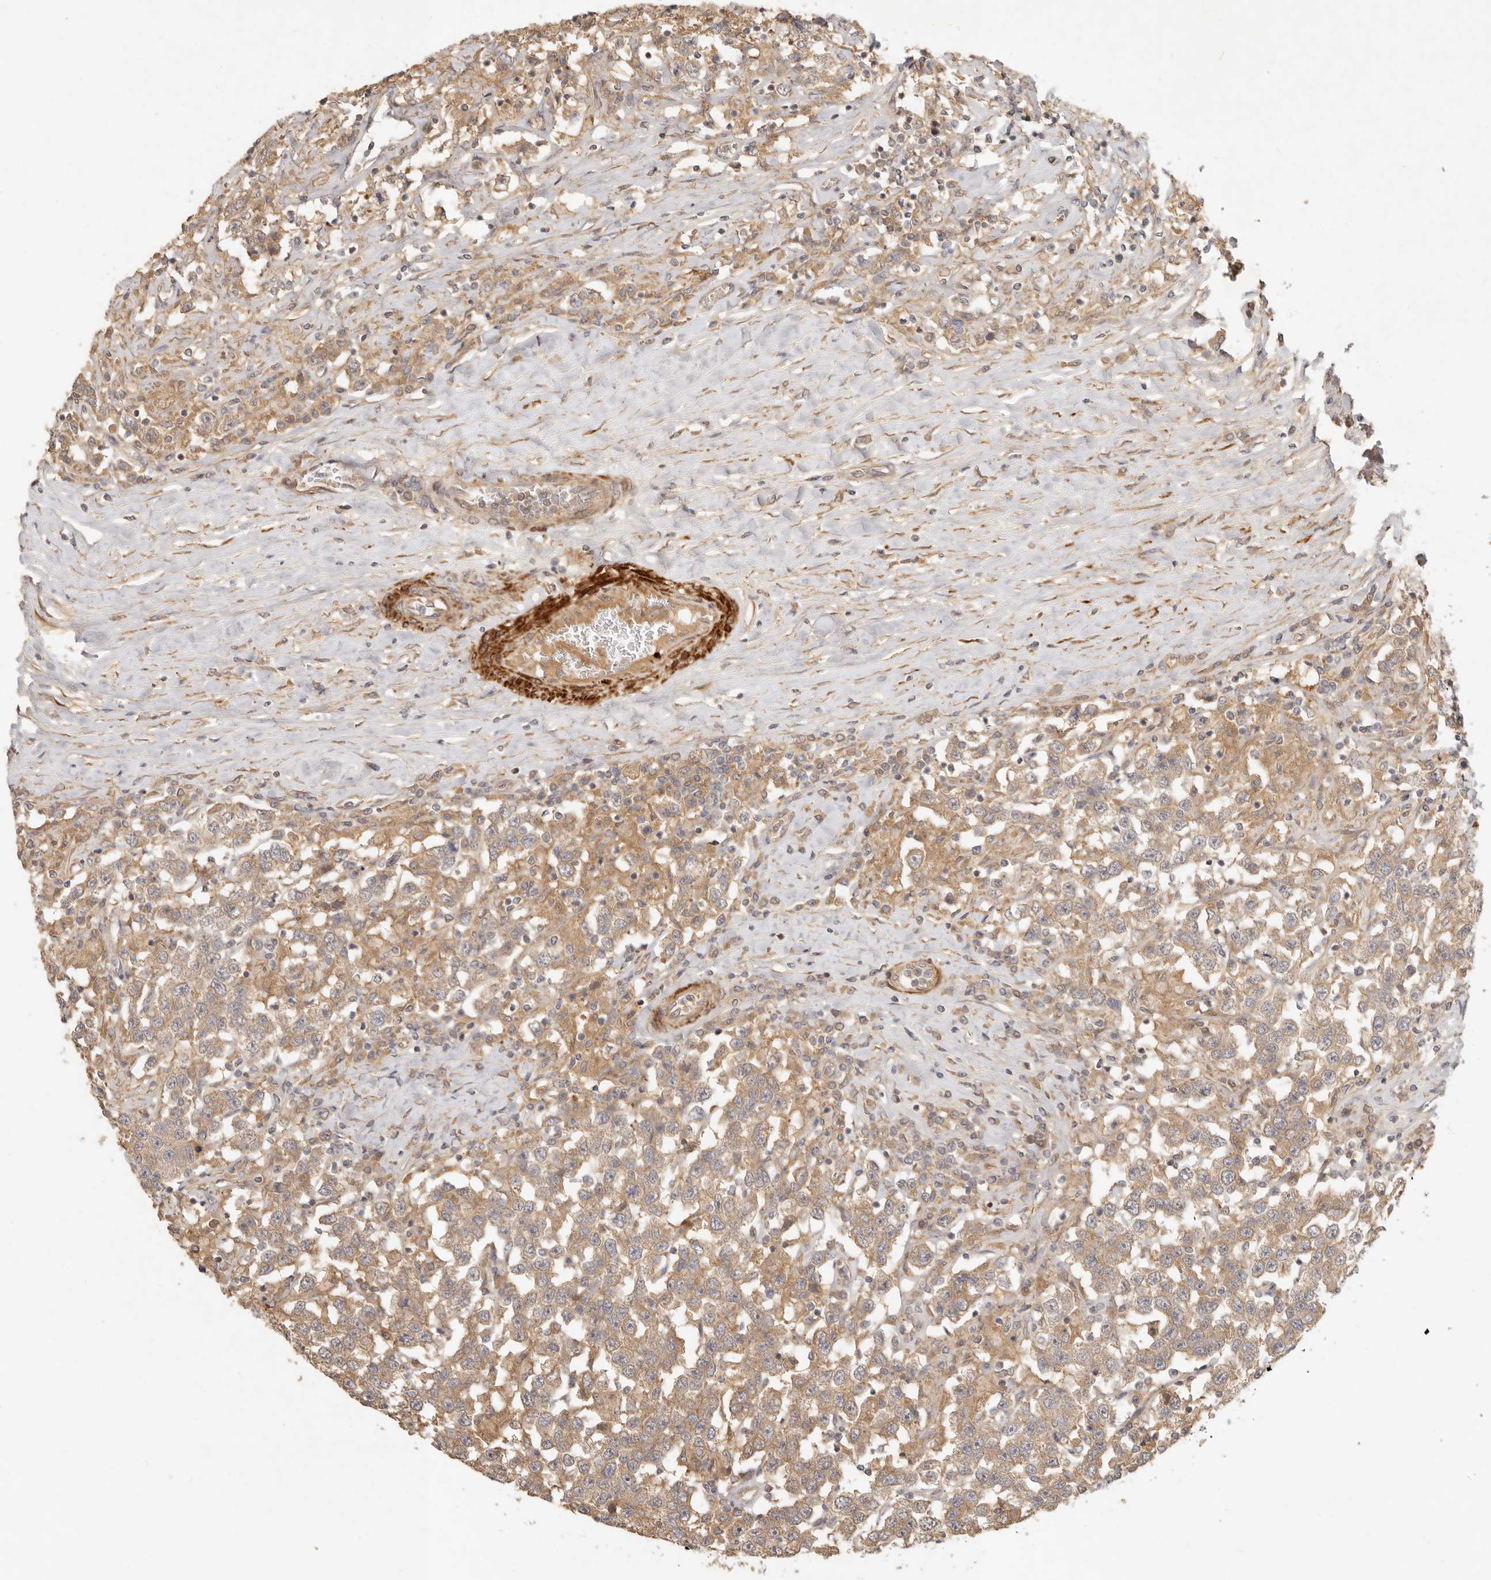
{"staining": {"intensity": "moderate", "quantity": ">75%", "location": "cytoplasmic/membranous"}, "tissue": "testis cancer", "cell_type": "Tumor cells", "image_type": "cancer", "snomed": [{"axis": "morphology", "description": "Seminoma, NOS"}, {"axis": "topography", "description": "Testis"}], "caption": "Tumor cells reveal medium levels of moderate cytoplasmic/membranous positivity in about >75% of cells in human testis cancer (seminoma).", "gene": "VIPR1", "patient": {"sex": "male", "age": 41}}